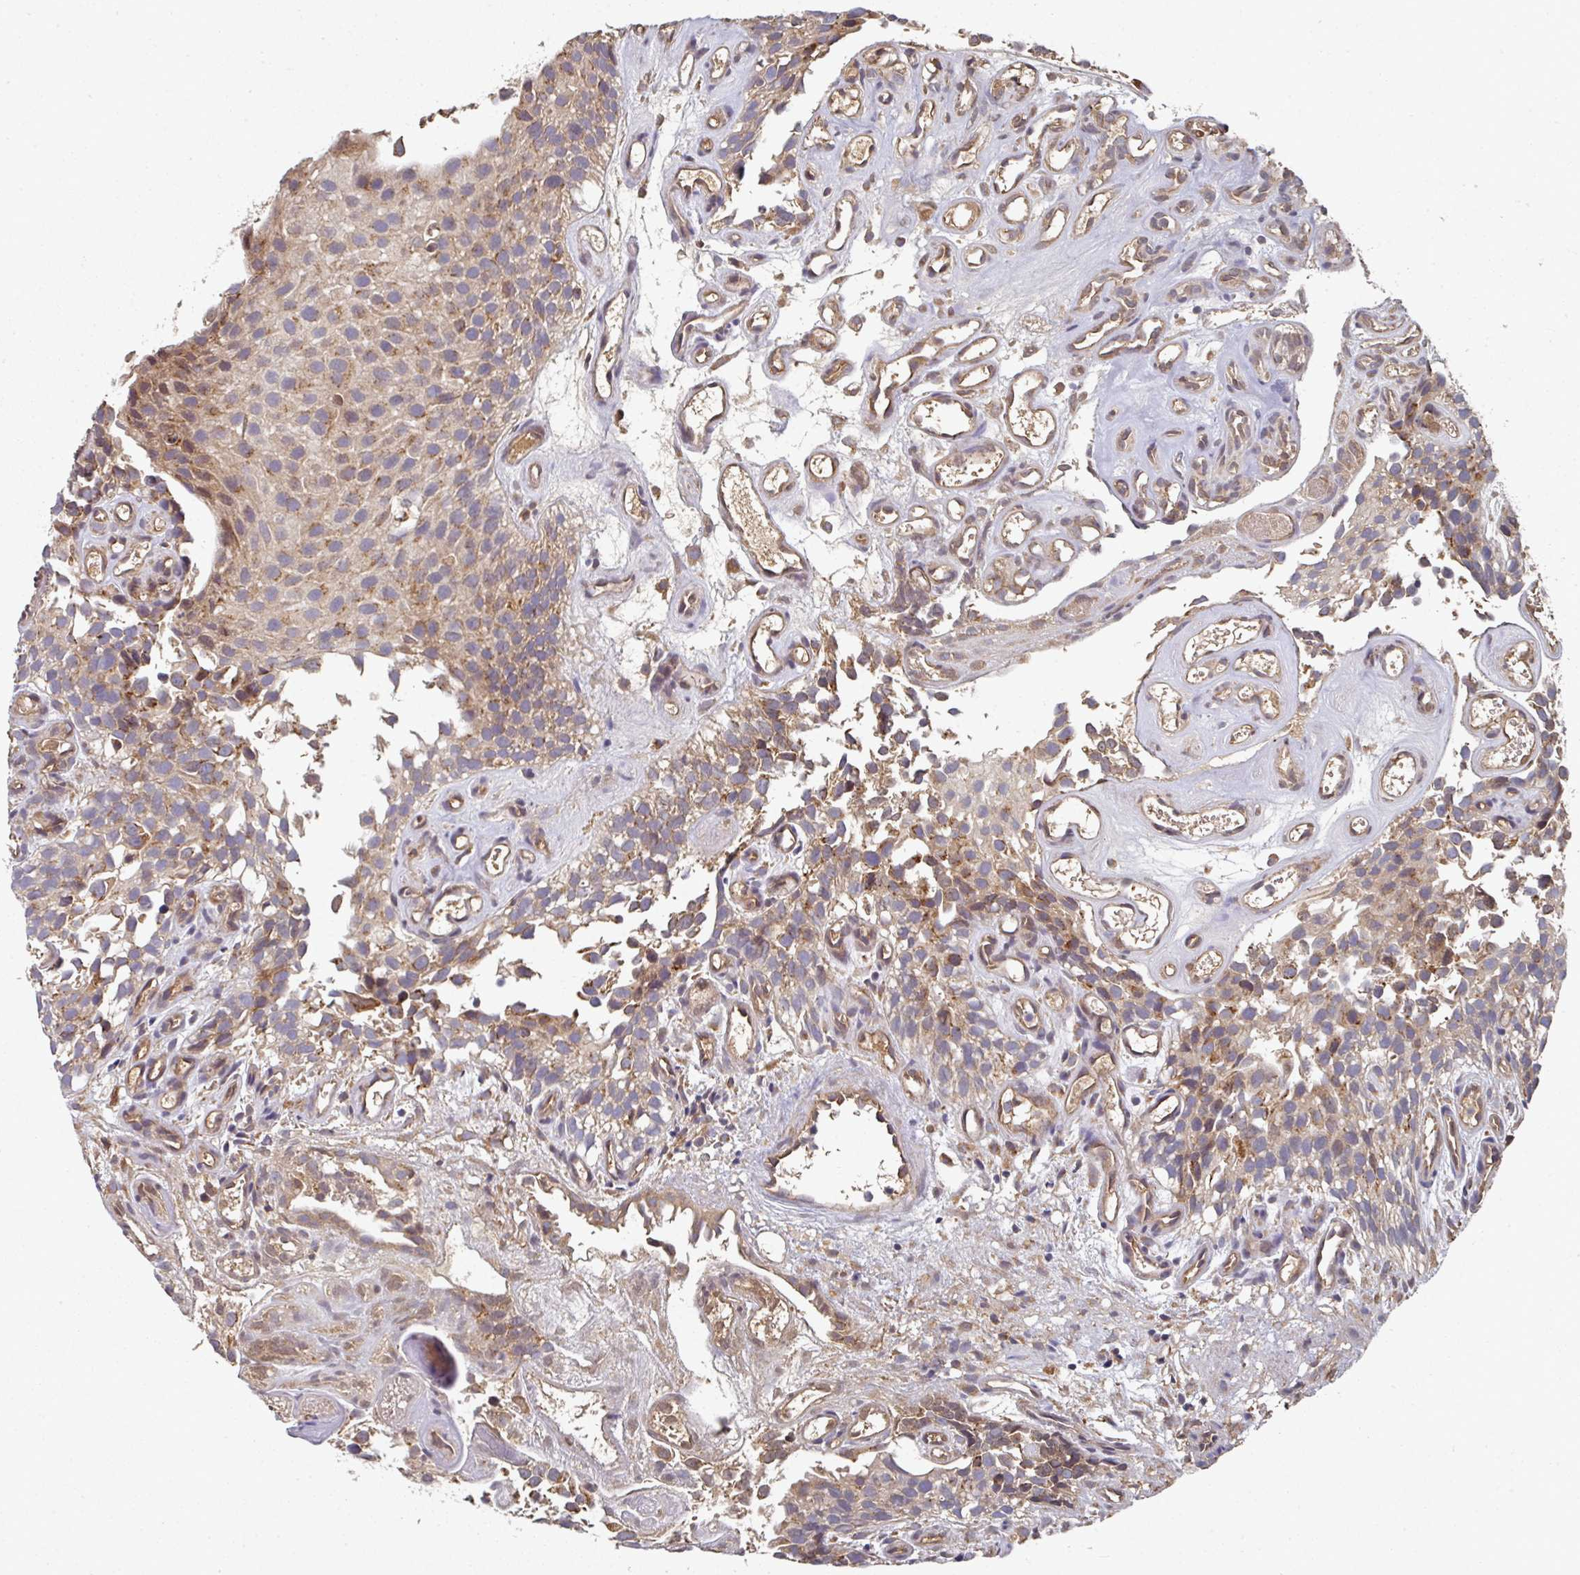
{"staining": {"intensity": "moderate", "quantity": ">75%", "location": "cytoplasmic/membranous"}, "tissue": "urothelial cancer", "cell_type": "Tumor cells", "image_type": "cancer", "snomed": [{"axis": "morphology", "description": "Urothelial carcinoma, NOS"}, {"axis": "topography", "description": "Urinary bladder"}], "caption": "Urothelial cancer stained for a protein (brown) exhibits moderate cytoplasmic/membranous positive positivity in approximately >75% of tumor cells.", "gene": "EDEM2", "patient": {"sex": "male", "age": 87}}